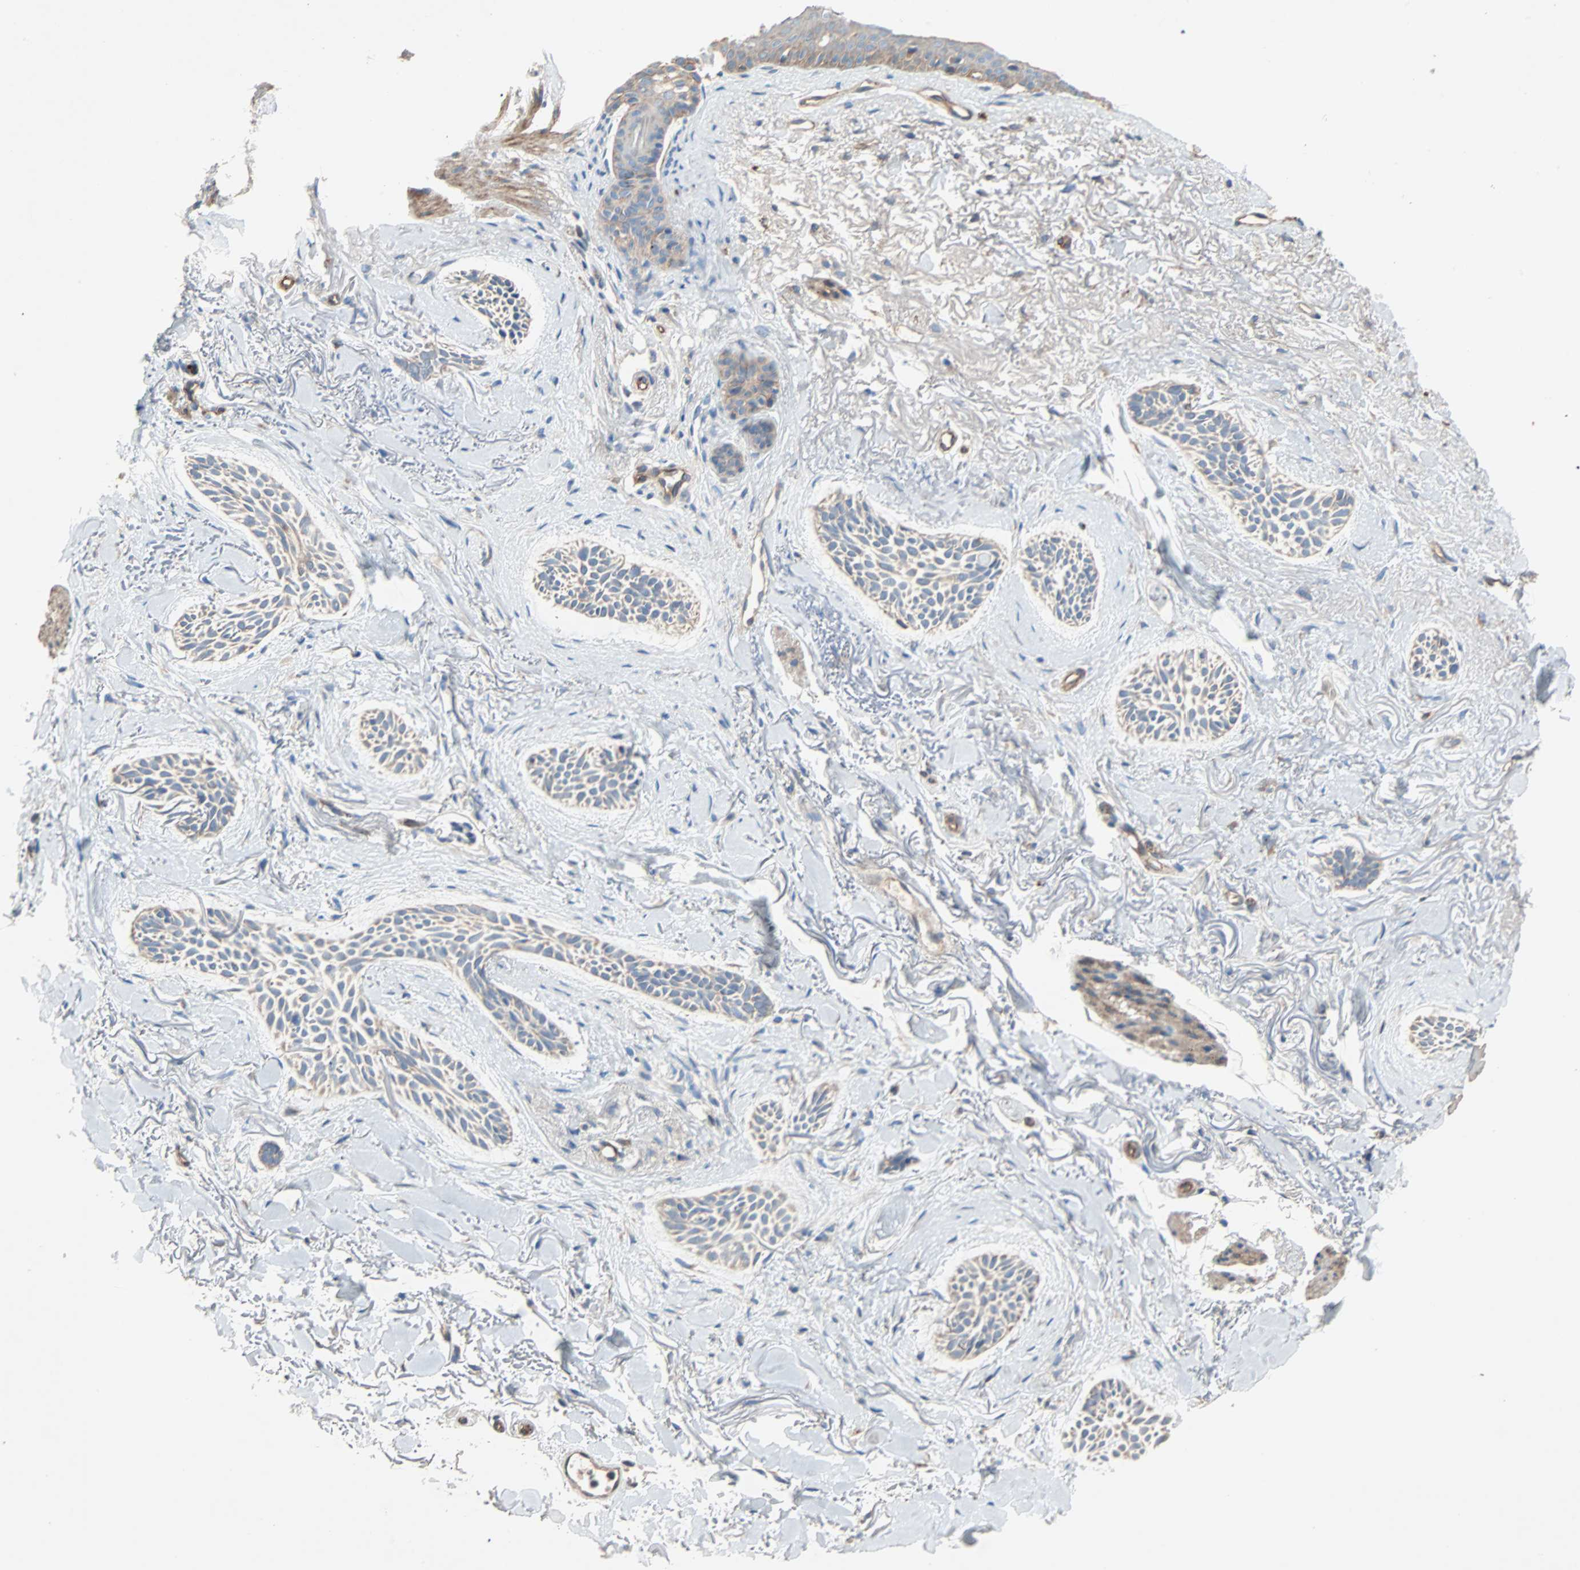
{"staining": {"intensity": "weak", "quantity": ">75%", "location": "cytoplasmic/membranous"}, "tissue": "skin cancer", "cell_type": "Tumor cells", "image_type": "cancer", "snomed": [{"axis": "morphology", "description": "Normal tissue, NOS"}, {"axis": "morphology", "description": "Basal cell carcinoma"}, {"axis": "topography", "description": "Skin"}], "caption": "Basal cell carcinoma (skin) was stained to show a protein in brown. There is low levels of weak cytoplasmic/membranous staining in about >75% of tumor cells.", "gene": "XYLT1", "patient": {"sex": "female", "age": 84}}